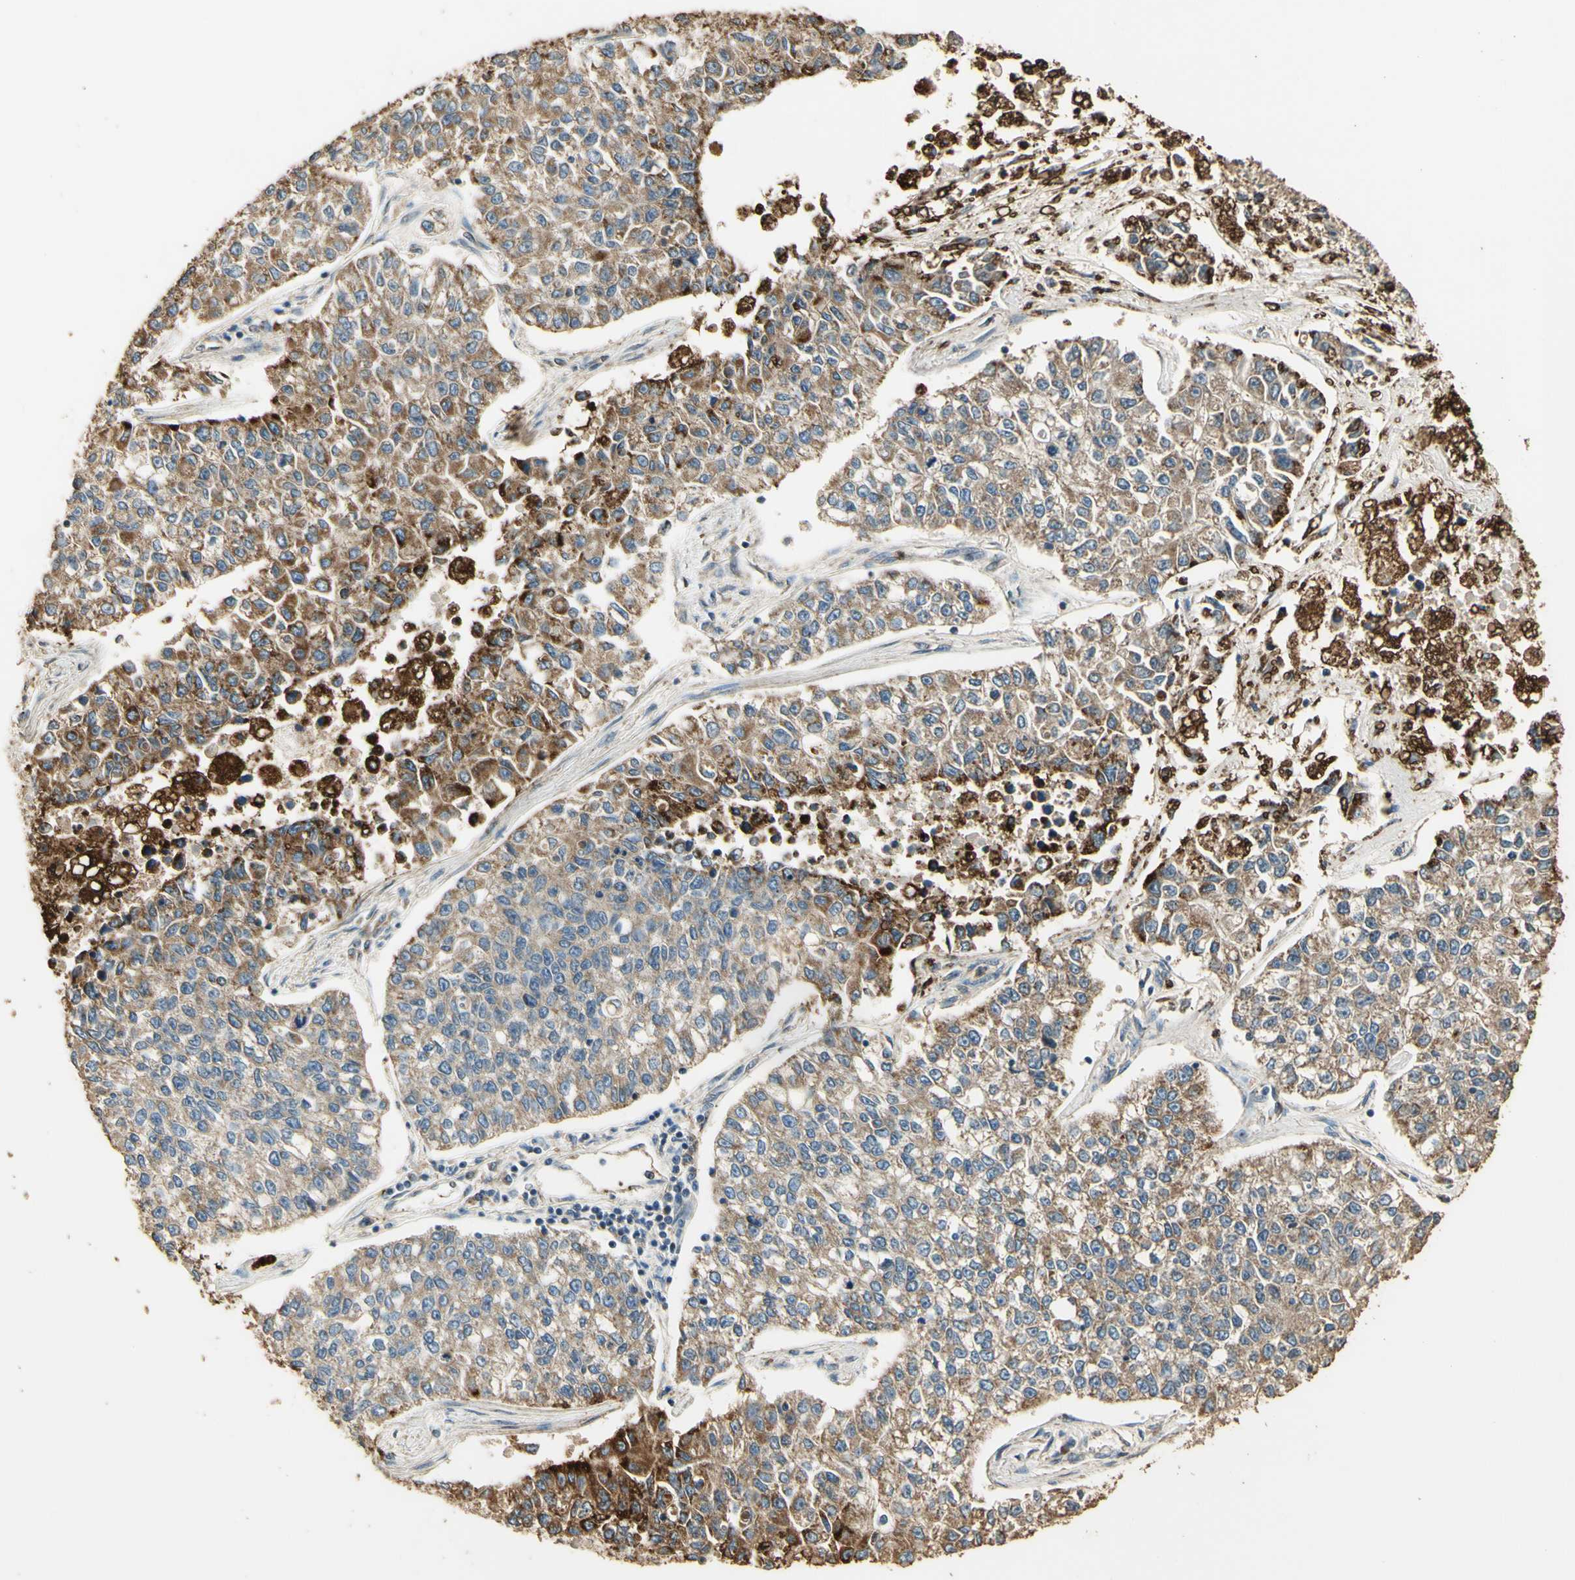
{"staining": {"intensity": "moderate", "quantity": "25%-75%", "location": "cytoplasmic/membranous"}, "tissue": "lung cancer", "cell_type": "Tumor cells", "image_type": "cancer", "snomed": [{"axis": "morphology", "description": "Adenocarcinoma, NOS"}, {"axis": "topography", "description": "Lung"}], "caption": "Lung adenocarcinoma stained for a protein displays moderate cytoplasmic/membranous positivity in tumor cells.", "gene": "ARHGEF17", "patient": {"sex": "male", "age": 49}}